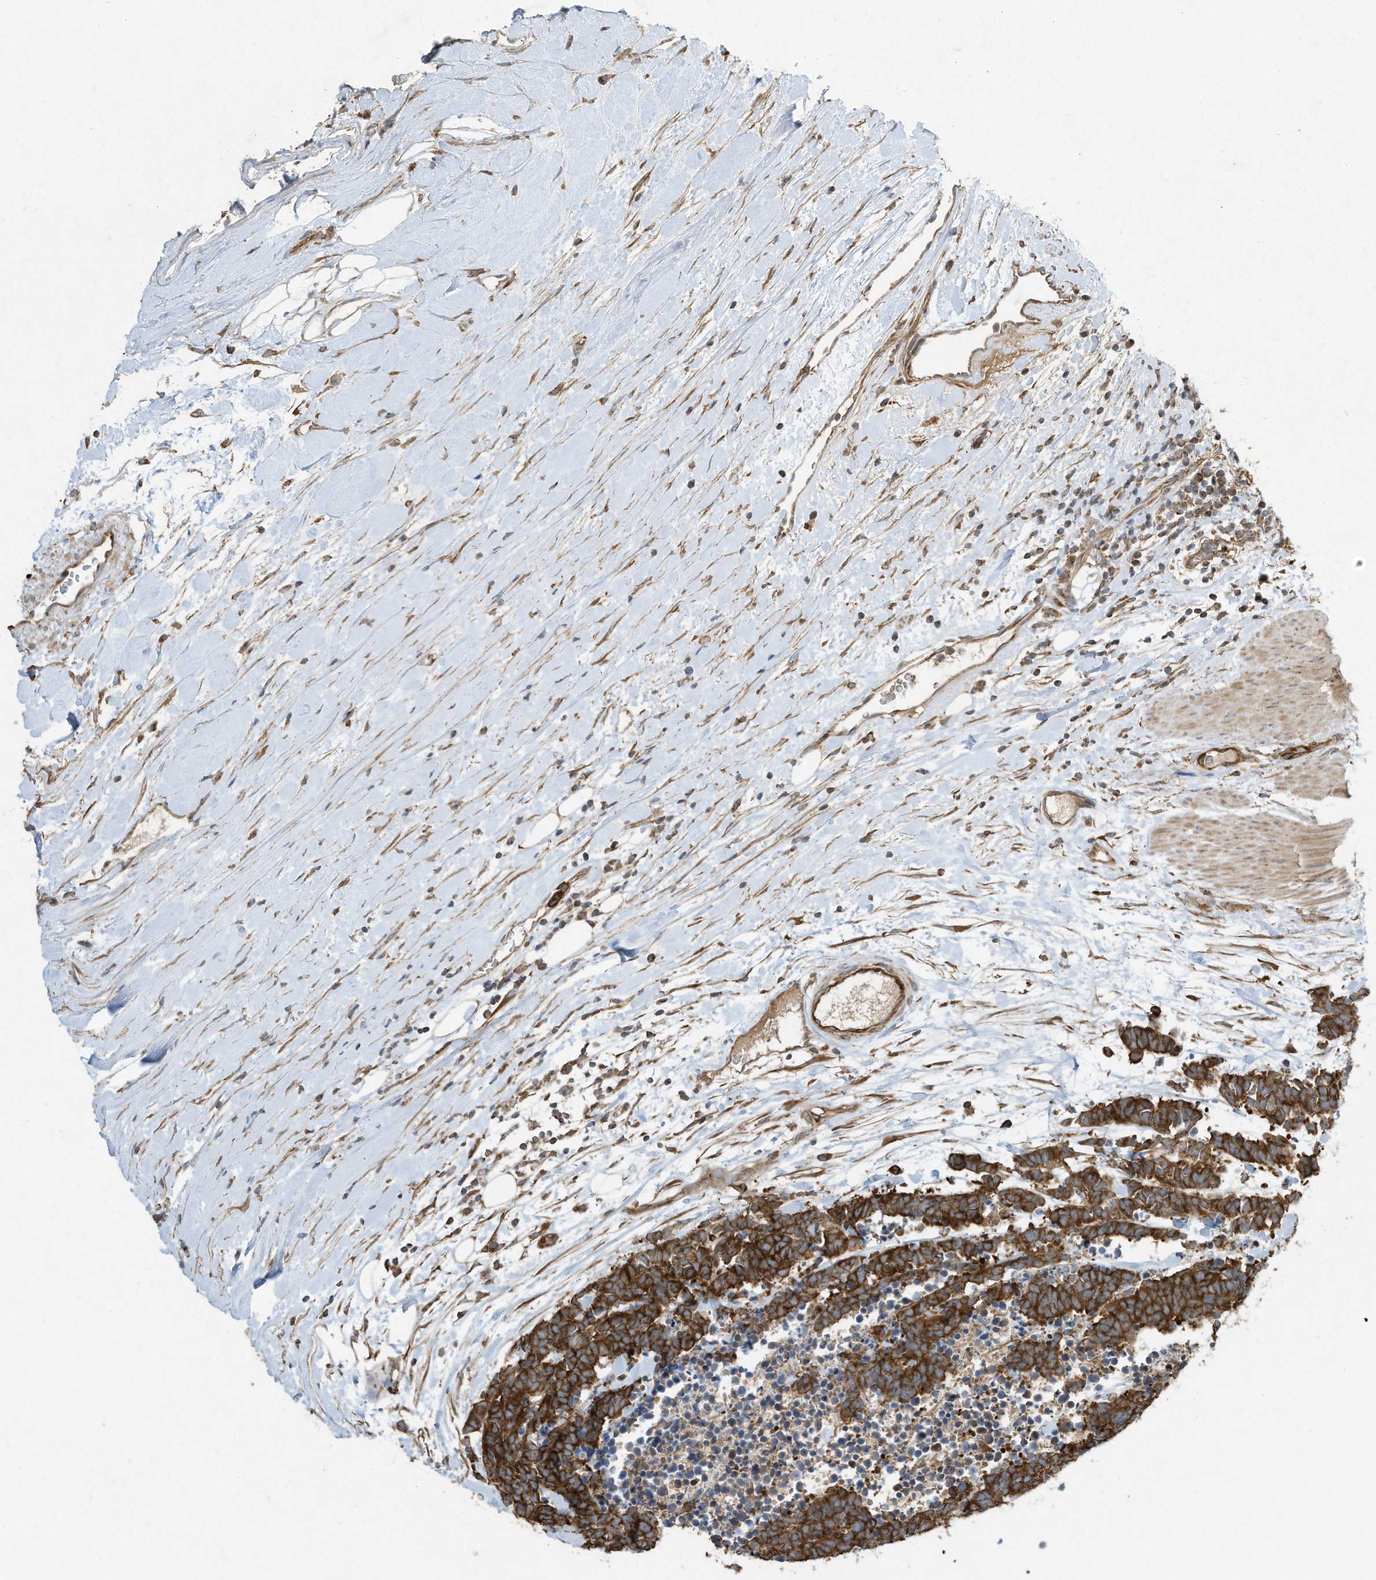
{"staining": {"intensity": "strong", "quantity": ">75%", "location": "cytoplasmic/membranous"}, "tissue": "carcinoid", "cell_type": "Tumor cells", "image_type": "cancer", "snomed": [{"axis": "morphology", "description": "Carcinoma, NOS"}, {"axis": "morphology", "description": "Carcinoid, malignant, NOS"}, {"axis": "topography", "description": "Urinary bladder"}], "caption": "Approximately >75% of tumor cells in human carcinoid show strong cytoplasmic/membranous protein staining as visualized by brown immunohistochemical staining.", "gene": "SYNJ2", "patient": {"sex": "male", "age": 57}}